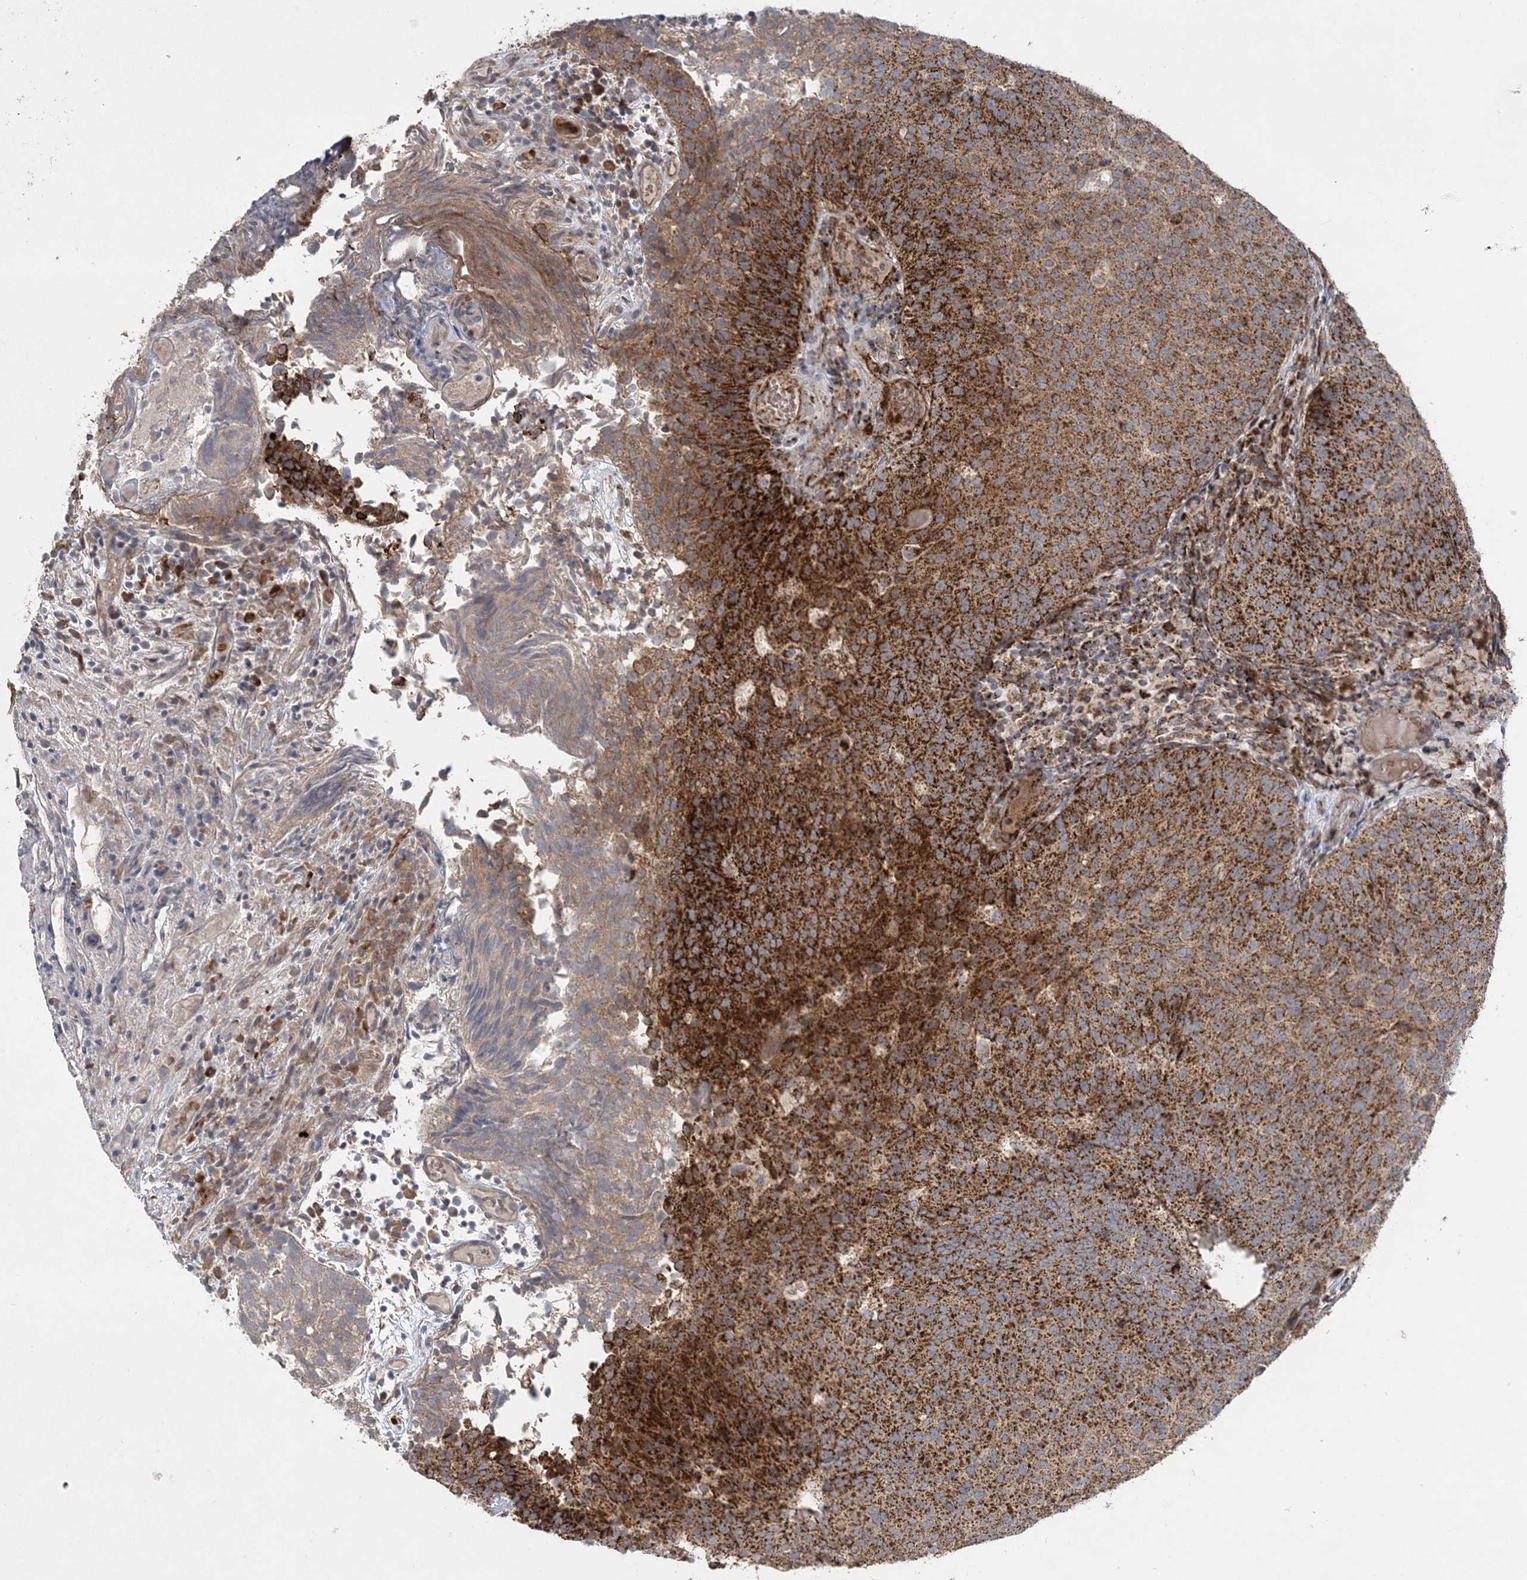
{"staining": {"intensity": "strong", "quantity": ">75%", "location": "cytoplasmic/membranous"}, "tissue": "urothelial cancer", "cell_type": "Tumor cells", "image_type": "cancer", "snomed": [{"axis": "morphology", "description": "Urothelial carcinoma, Low grade"}, {"axis": "topography", "description": "Urinary bladder"}], "caption": "This micrograph reveals immunohistochemistry (IHC) staining of human low-grade urothelial carcinoma, with high strong cytoplasmic/membranous staining in about >75% of tumor cells.", "gene": "LRPPRC", "patient": {"sex": "male", "age": 86}}